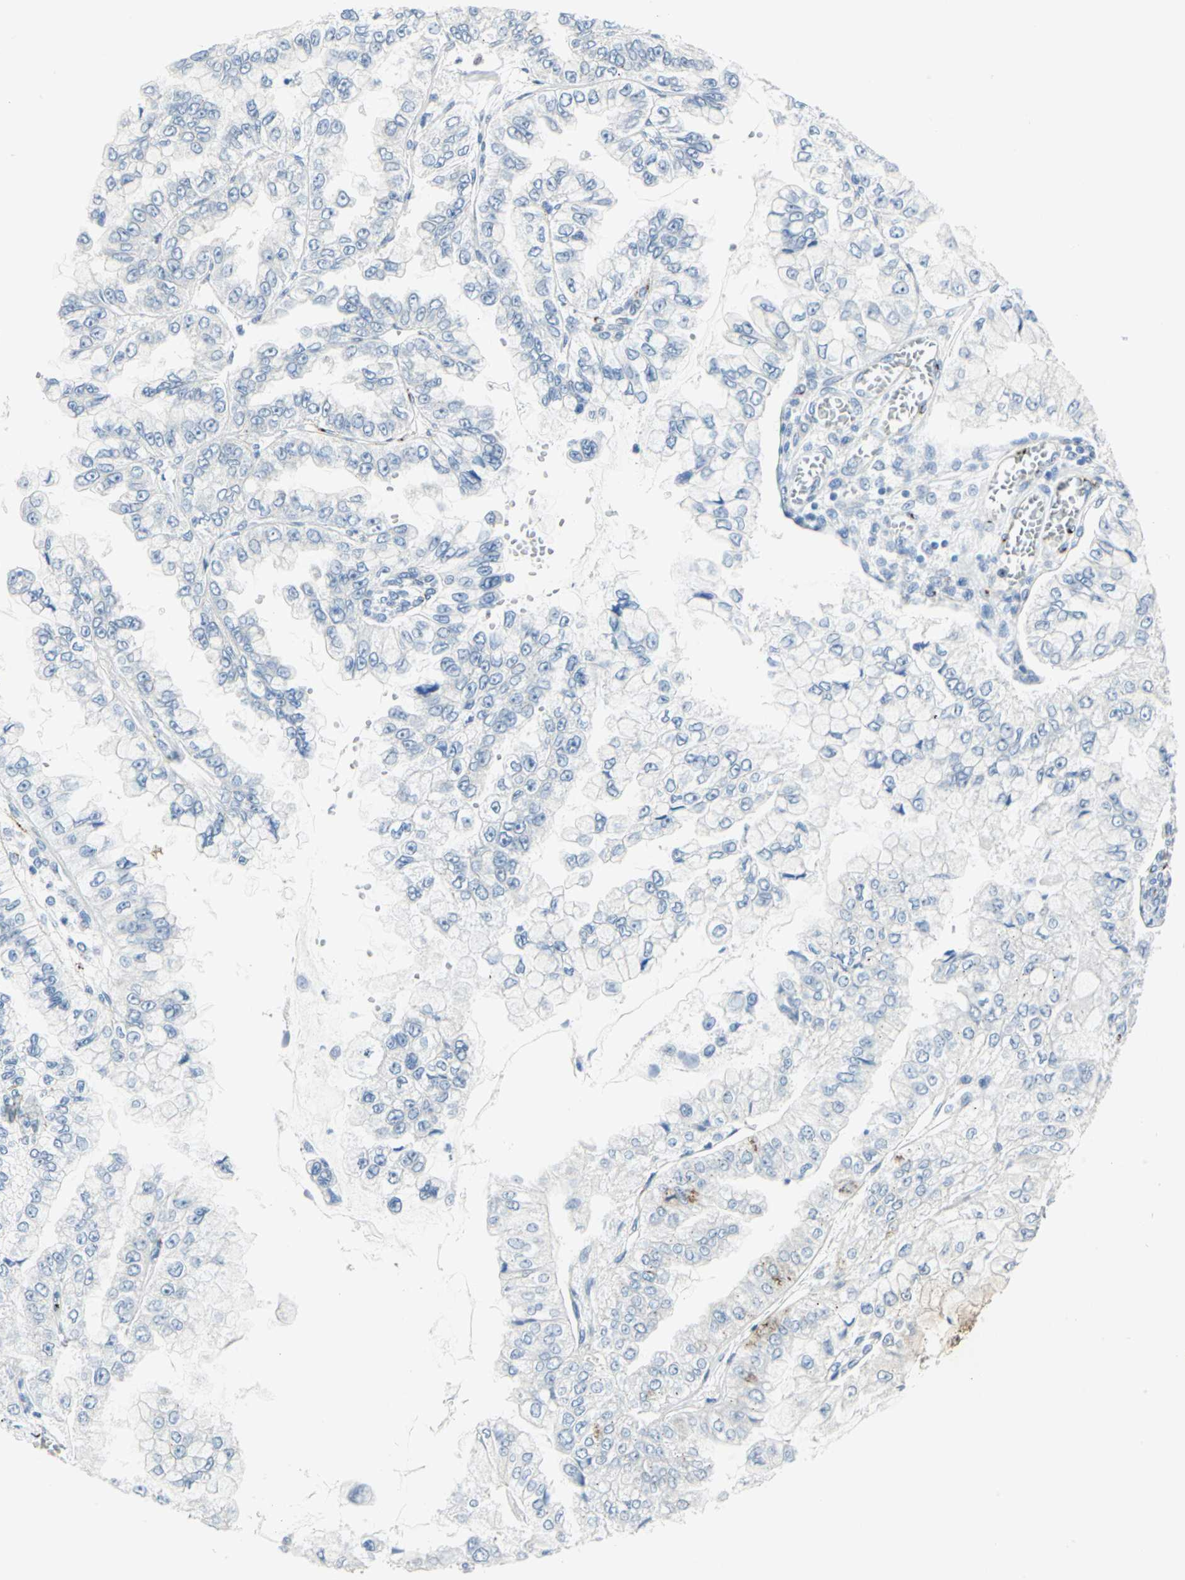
{"staining": {"intensity": "negative", "quantity": "none", "location": "none"}, "tissue": "liver cancer", "cell_type": "Tumor cells", "image_type": "cancer", "snomed": [{"axis": "morphology", "description": "Cholangiocarcinoma"}, {"axis": "topography", "description": "Liver"}], "caption": "A micrograph of human liver cholangiocarcinoma is negative for staining in tumor cells. (DAB IHC visualized using brightfield microscopy, high magnification).", "gene": "GPR3", "patient": {"sex": "female", "age": 79}}